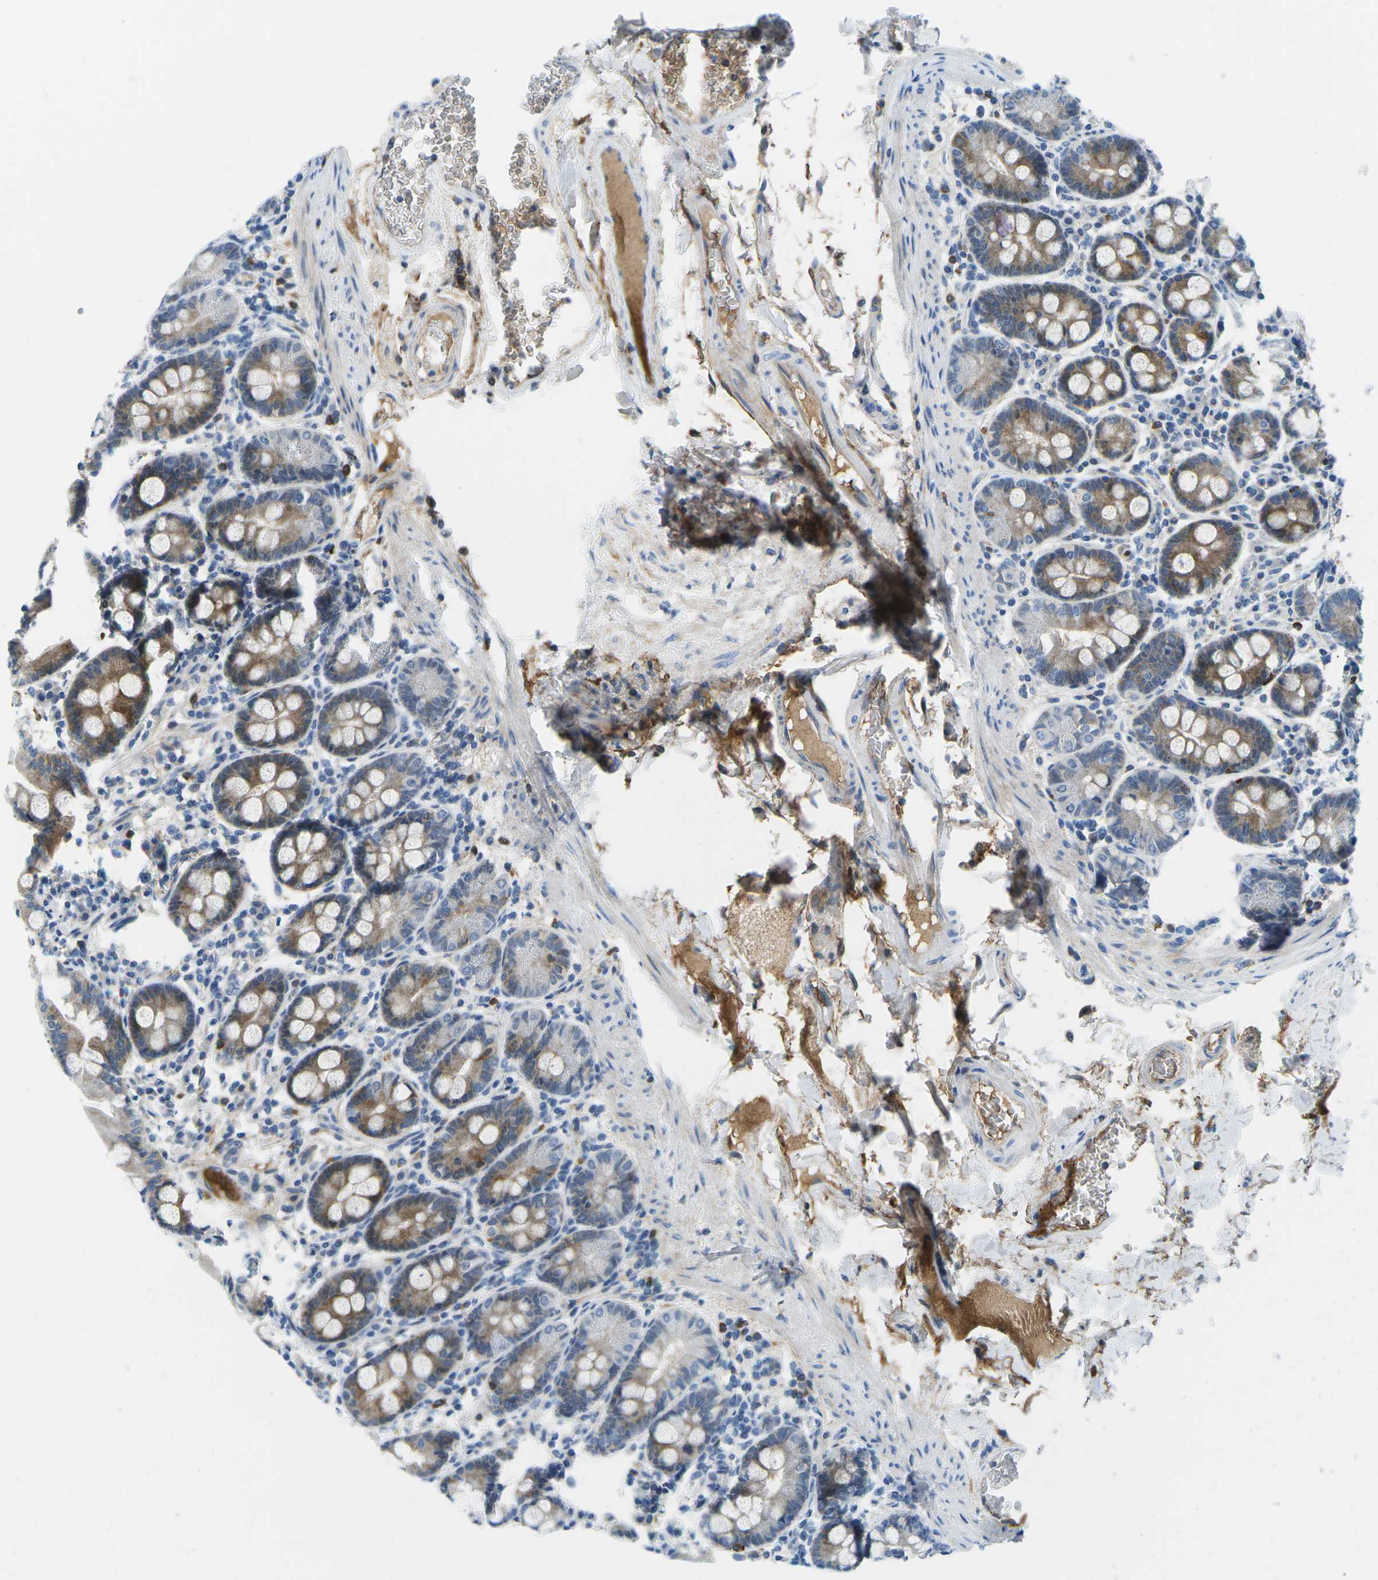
{"staining": {"intensity": "moderate", "quantity": "25%-75%", "location": "cytoplasmic/membranous"}, "tissue": "duodenum", "cell_type": "Glandular cells", "image_type": "normal", "snomed": [{"axis": "morphology", "description": "Normal tissue, NOS"}, {"axis": "topography", "description": "Duodenum"}], "caption": "Brown immunohistochemical staining in benign duodenum demonstrates moderate cytoplasmic/membranous staining in approximately 25%-75% of glandular cells. (Stains: DAB in brown, nuclei in blue, Microscopy: brightfield microscopy at high magnification).", "gene": "CFB", "patient": {"sex": "male", "age": 50}}